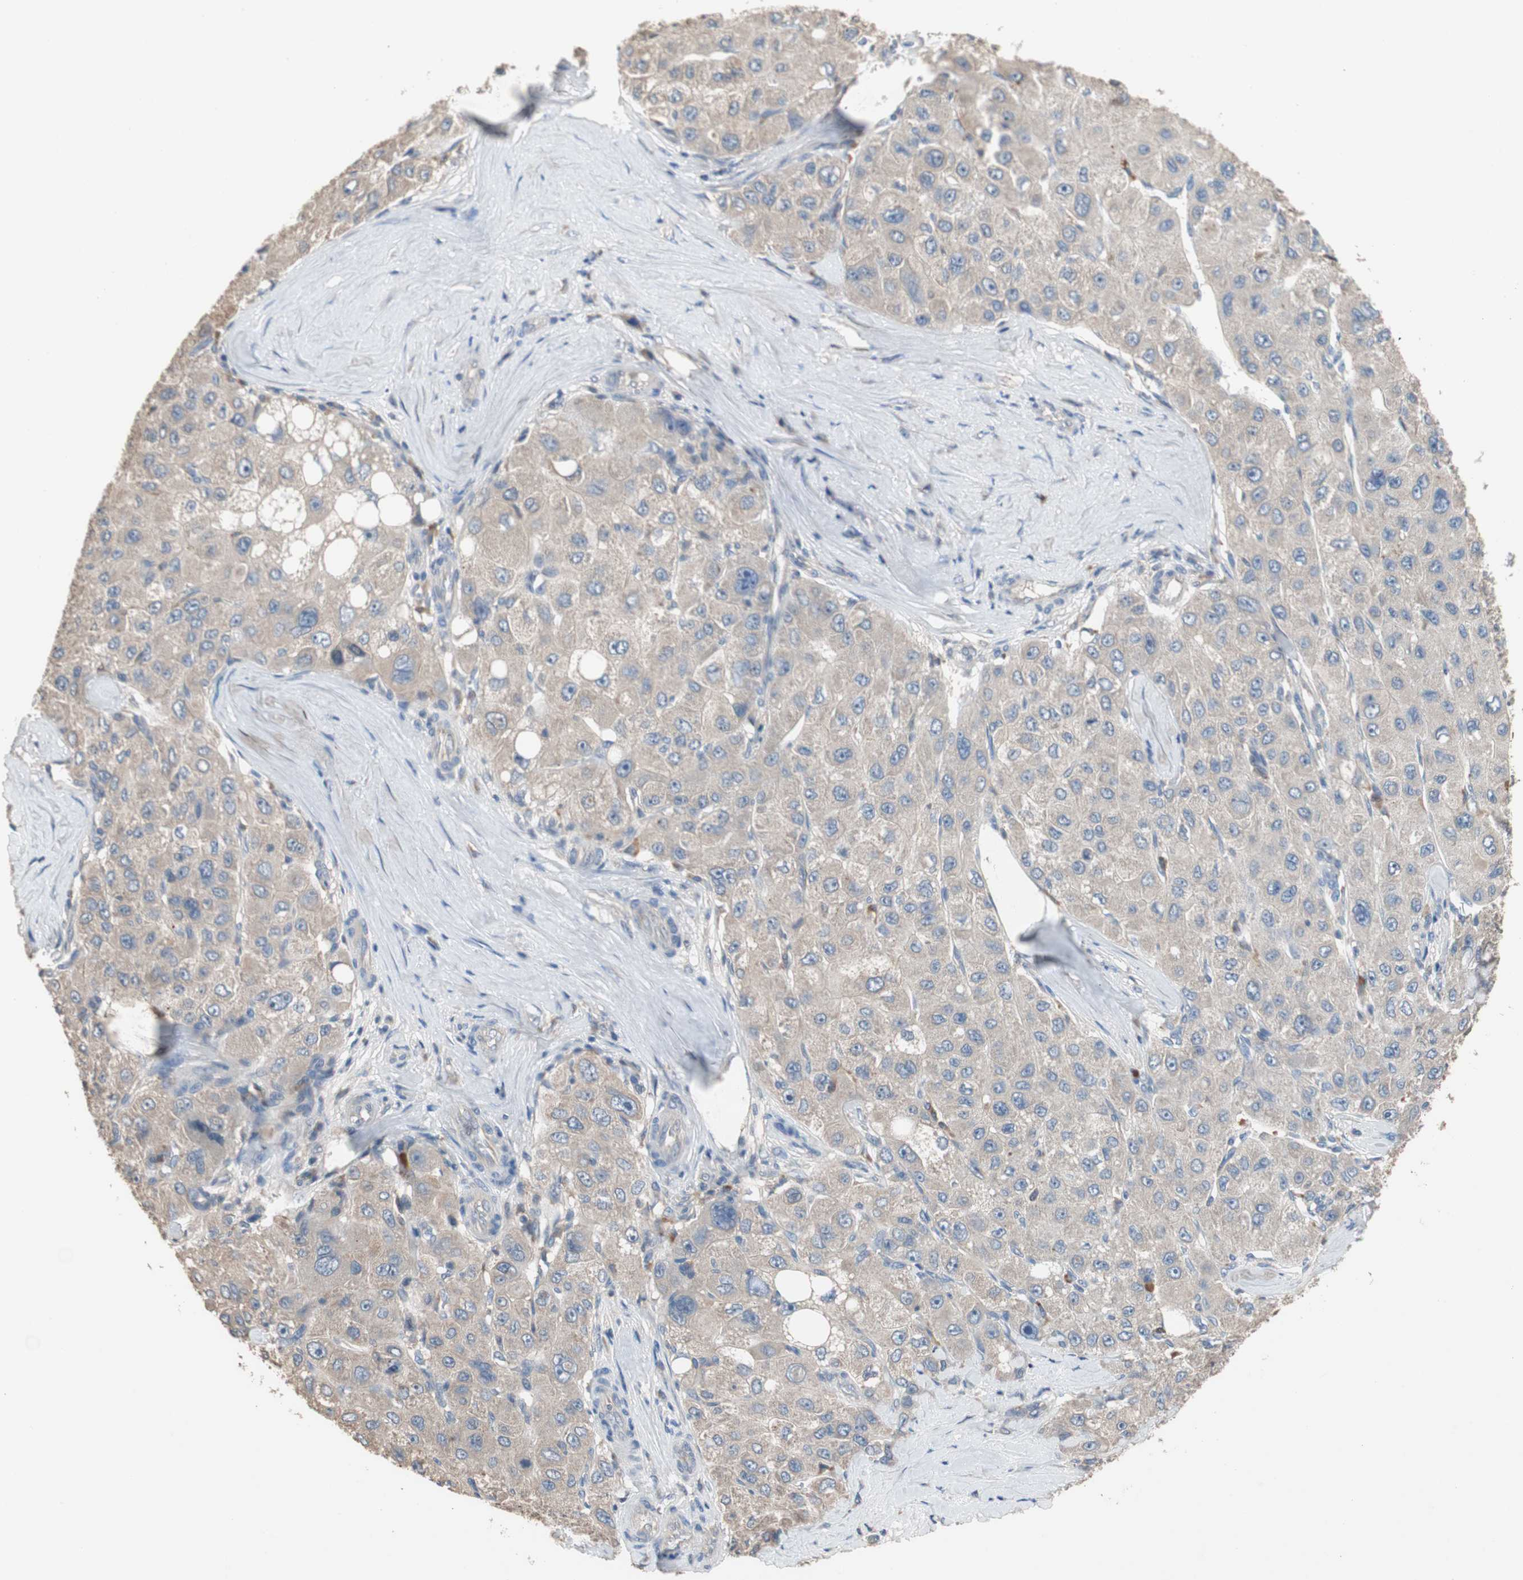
{"staining": {"intensity": "weak", "quantity": "25%-75%", "location": "cytoplasmic/membranous"}, "tissue": "liver cancer", "cell_type": "Tumor cells", "image_type": "cancer", "snomed": [{"axis": "morphology", "description": "Carcinoma, Hepatocellular, NOS"}, {"axis": "topography", "description": "Liver"}], "caption": "Immunohistochemical staining of human liver cancer (hepatocellular carcinoma) displays low levels of weak cytoplasmic/membranous positivity in about 25%-75% of tumor cells. The staining was performed using DAB (3,3'-diaminobenzidine) to visualize the protein expression in brown, while the nuclei were stained in blue with hematoxylin (Magnification: 20x).", "gene": "ADAP1", "patient": {"sex": "male", "age": 80}}